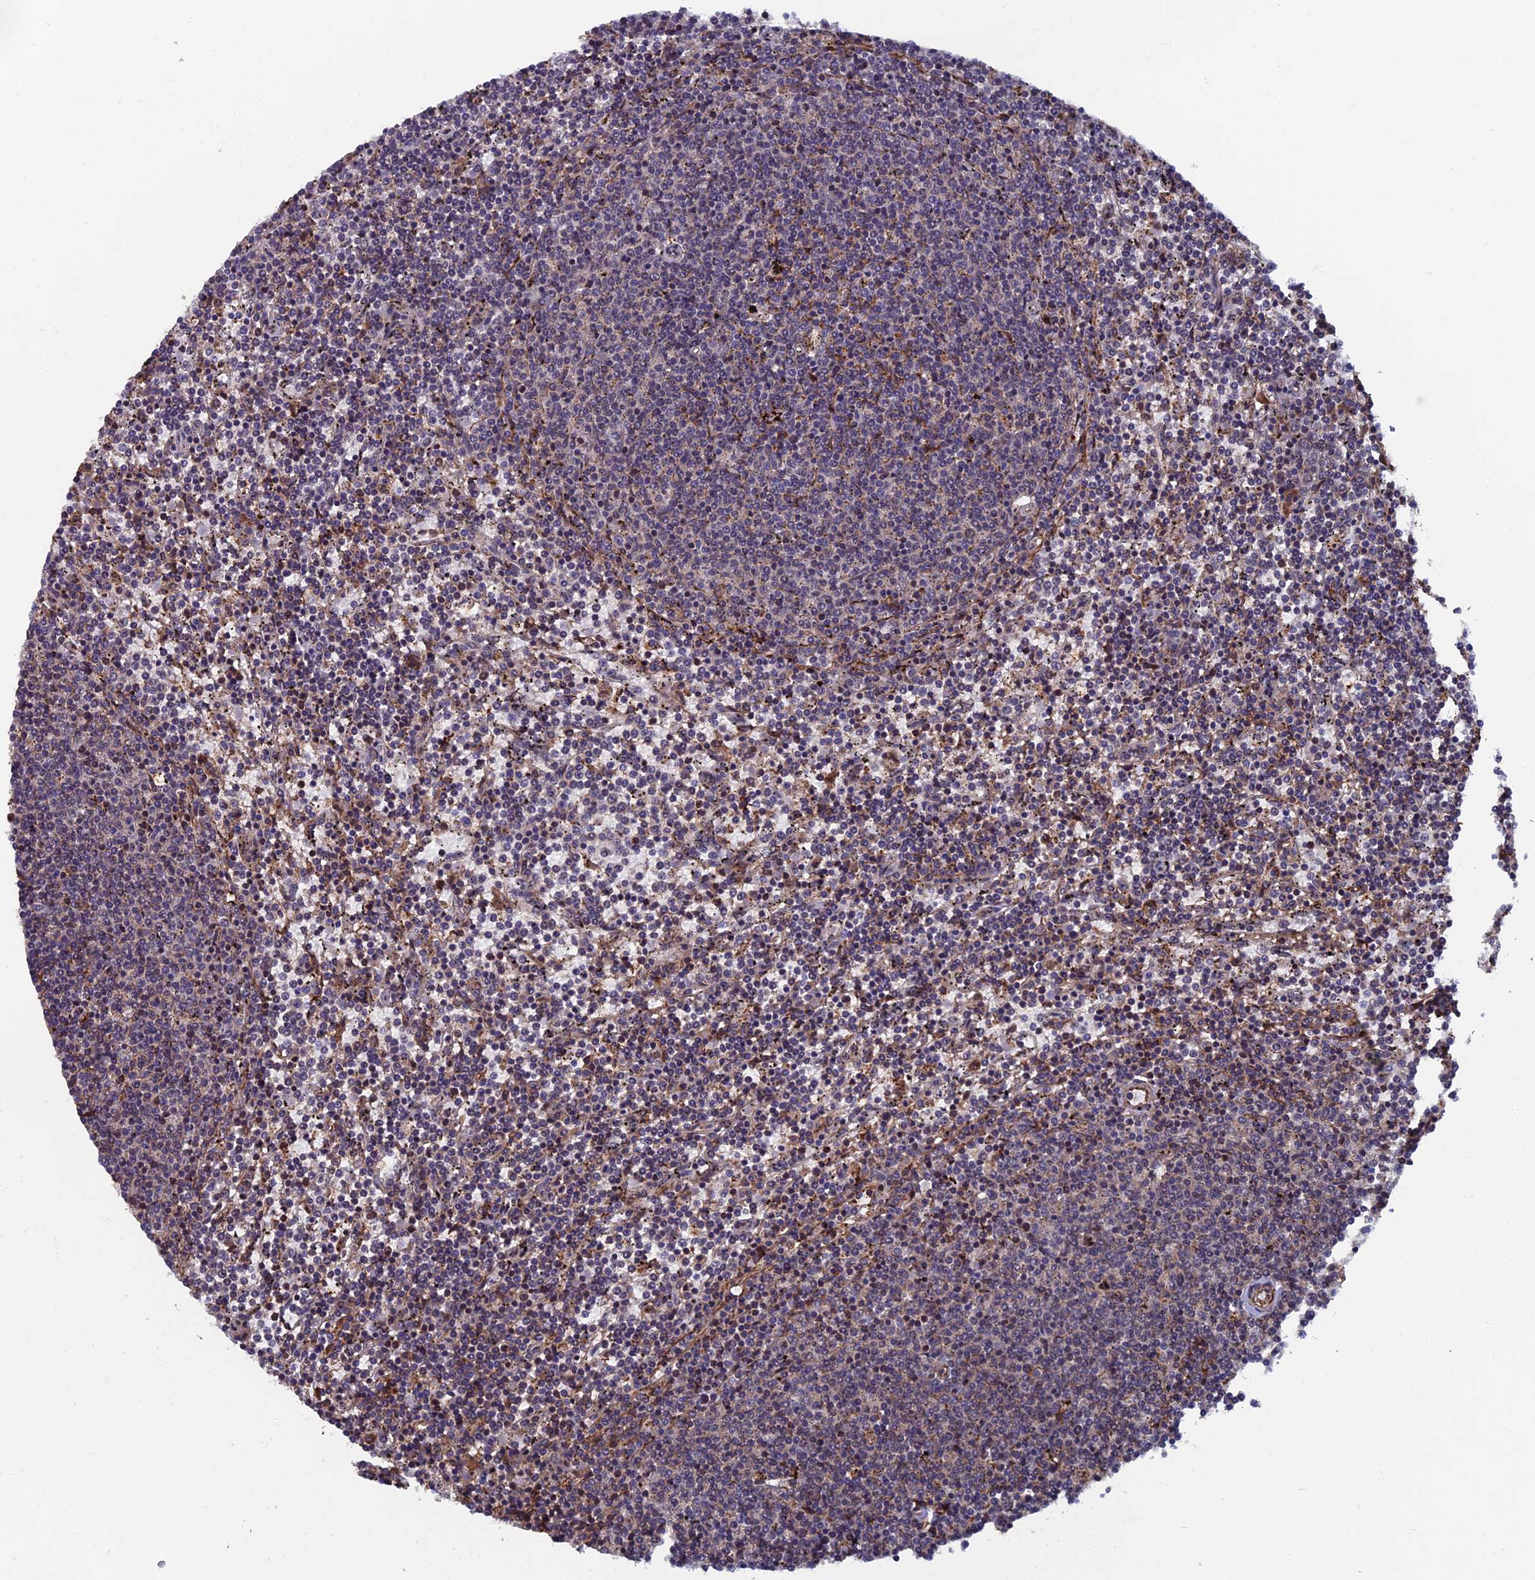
{"staining": {"intensity": "negative", "quantity": "none", "location": "none"}, "tissue": "lymphoma", "cell_type": "Tumor cells", "image_type": "cancer", "snomed": [{"axis": "morphology", "description": "Malignant lymphoma, non-Hodgkin's type, Low grade"}, {"axis": "topography", "description": "Spleen"}], "caption": "An immunohistochemistry image of lymphoma is shown. There is no staining in tumor cells of lymphoma.", "gene": "CTDP1", "patient": {"sex": "female", "age": 50}}